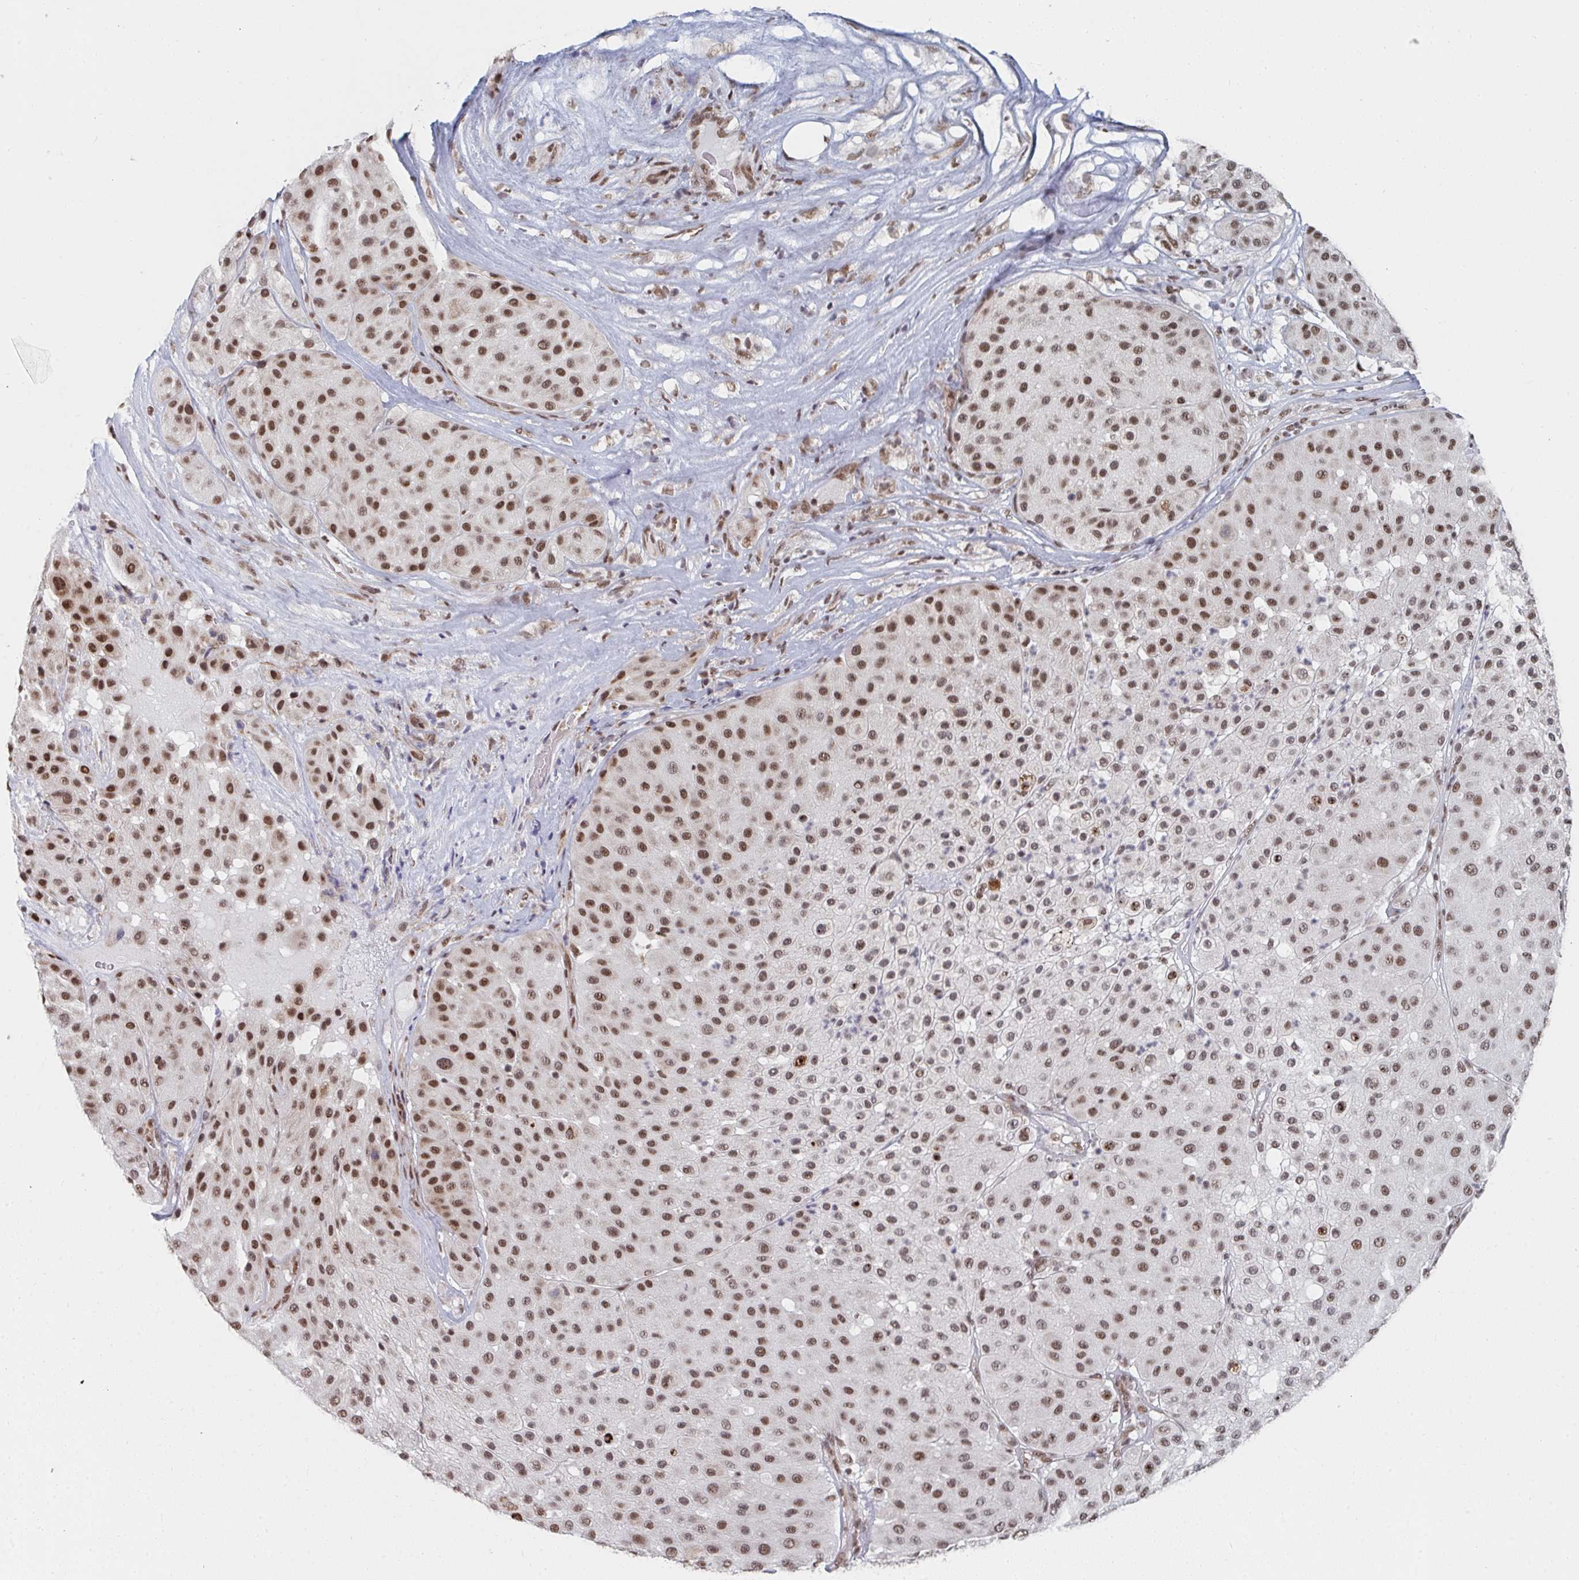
{"staining": {"intensity": "moderate", "quantity": ">75%", "location": "nuclear"}, "tissue": "melanoma", "cell_type": "Tumor cells", "image_type": "cancer", "snomed": [{"axis": "morphology", "description": "Malignant melanoma, Metastatic site"}, {"axis": "topography", "description": "Smooth muscle"}], "caption": "Malignant melanoma (metastatic site) tissue demonstrates moderate nuclear positivity in approximately >75% of tumor cells, visualized by immunohistochemistry. (IHC, brightfield microscopy, high magnification).", "gene": "MBNL1", "patient": {"sex": "male", "age": 41}}